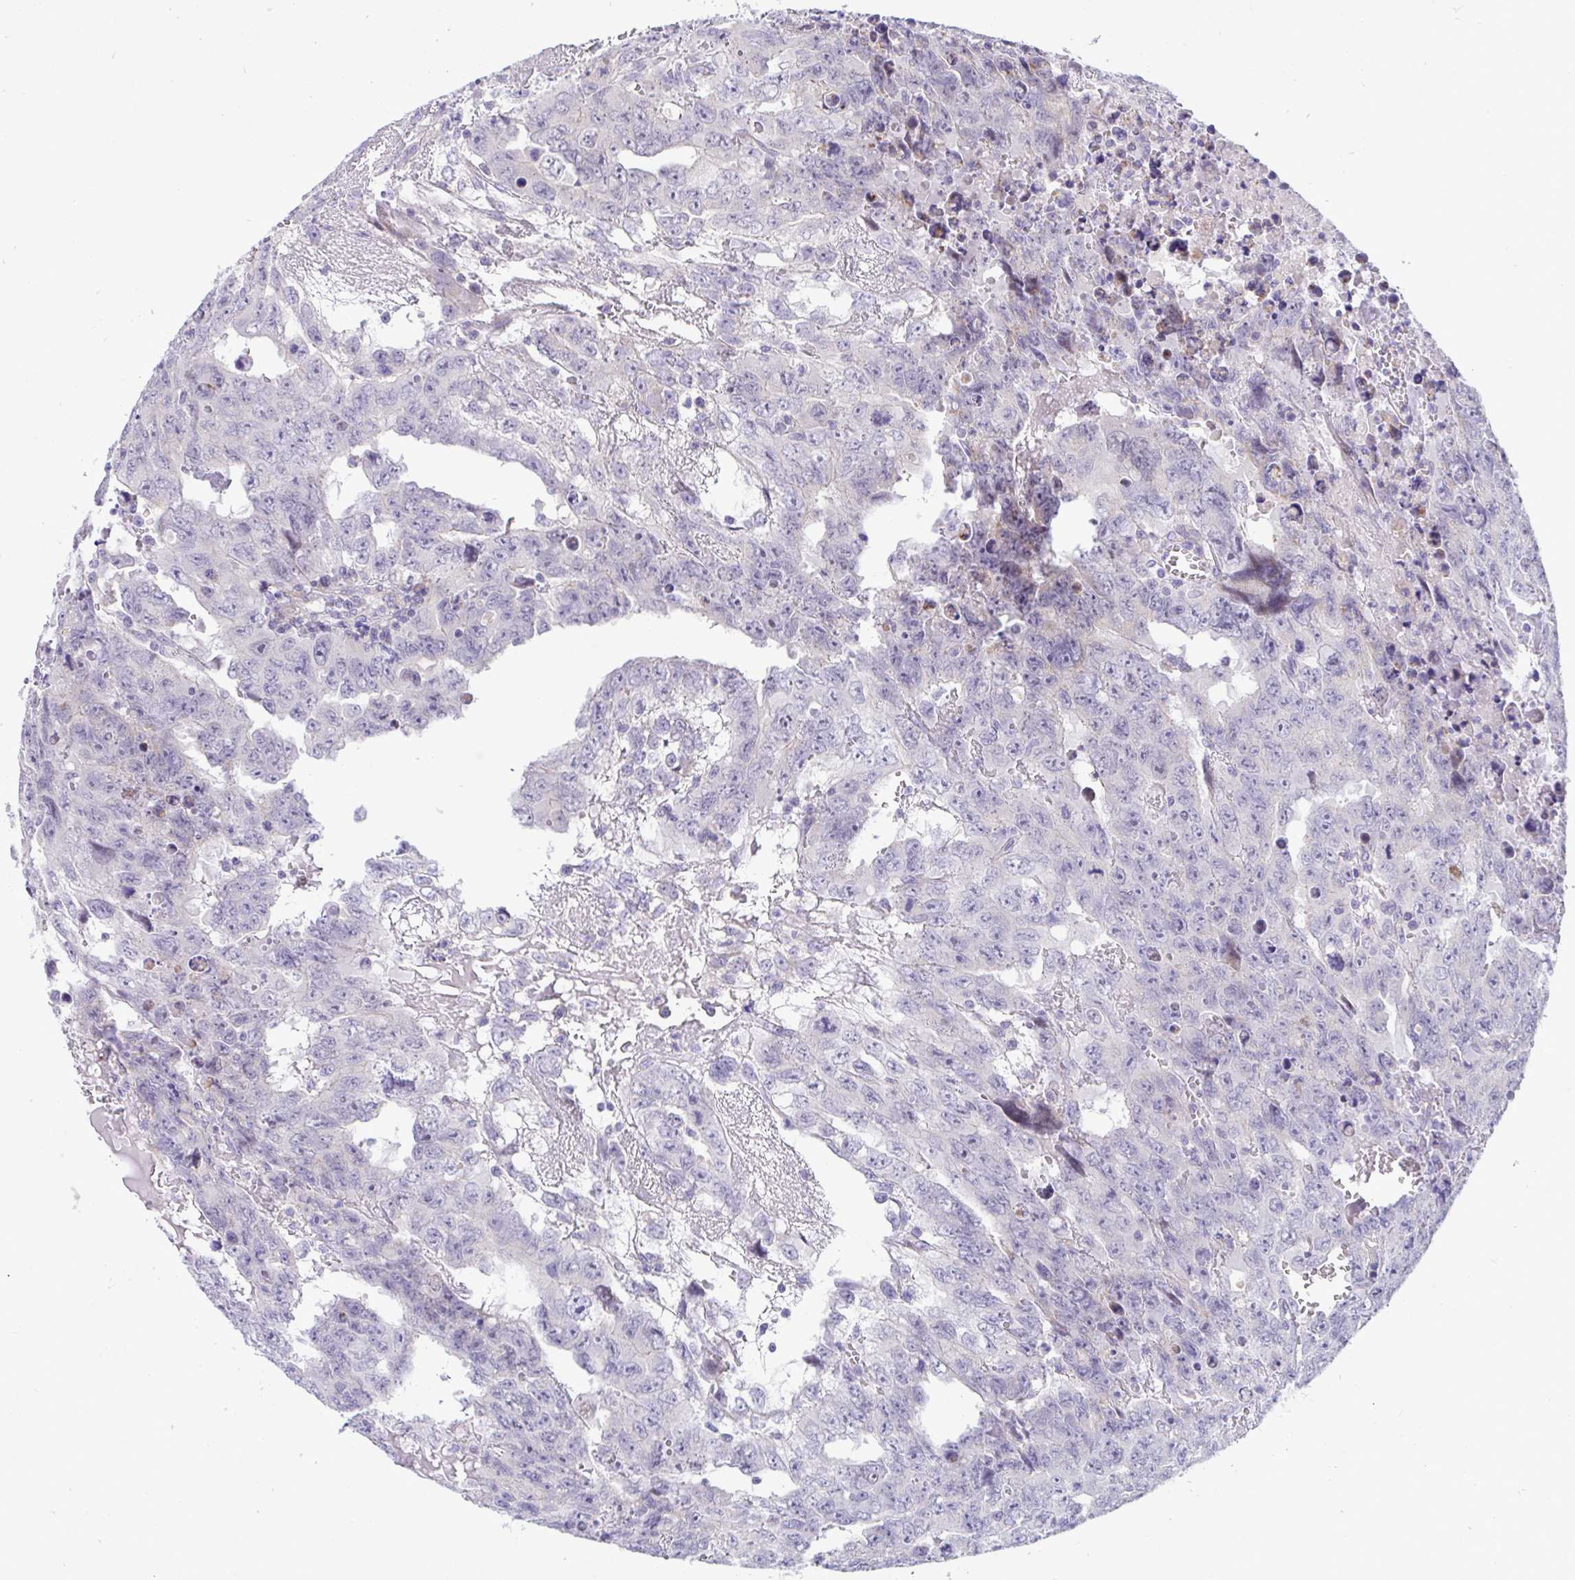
{"staining": {"intensity": "negative", "quantity": "none", "location": "none"}, "tissue": "testis cancer", "cell_type": "Tumor cells", "image_type": "cancer", "snomed": [{"axis": "morphology", "description": "Carcinoma, Embryonal, NOS"}, {"axis": "topography", "description": "Testis"}], "caption": "There is no significant positivity in tumor cells of testis cancer.", "gene": "DTX3", "patient": {"sex": "male", "age": 24}}